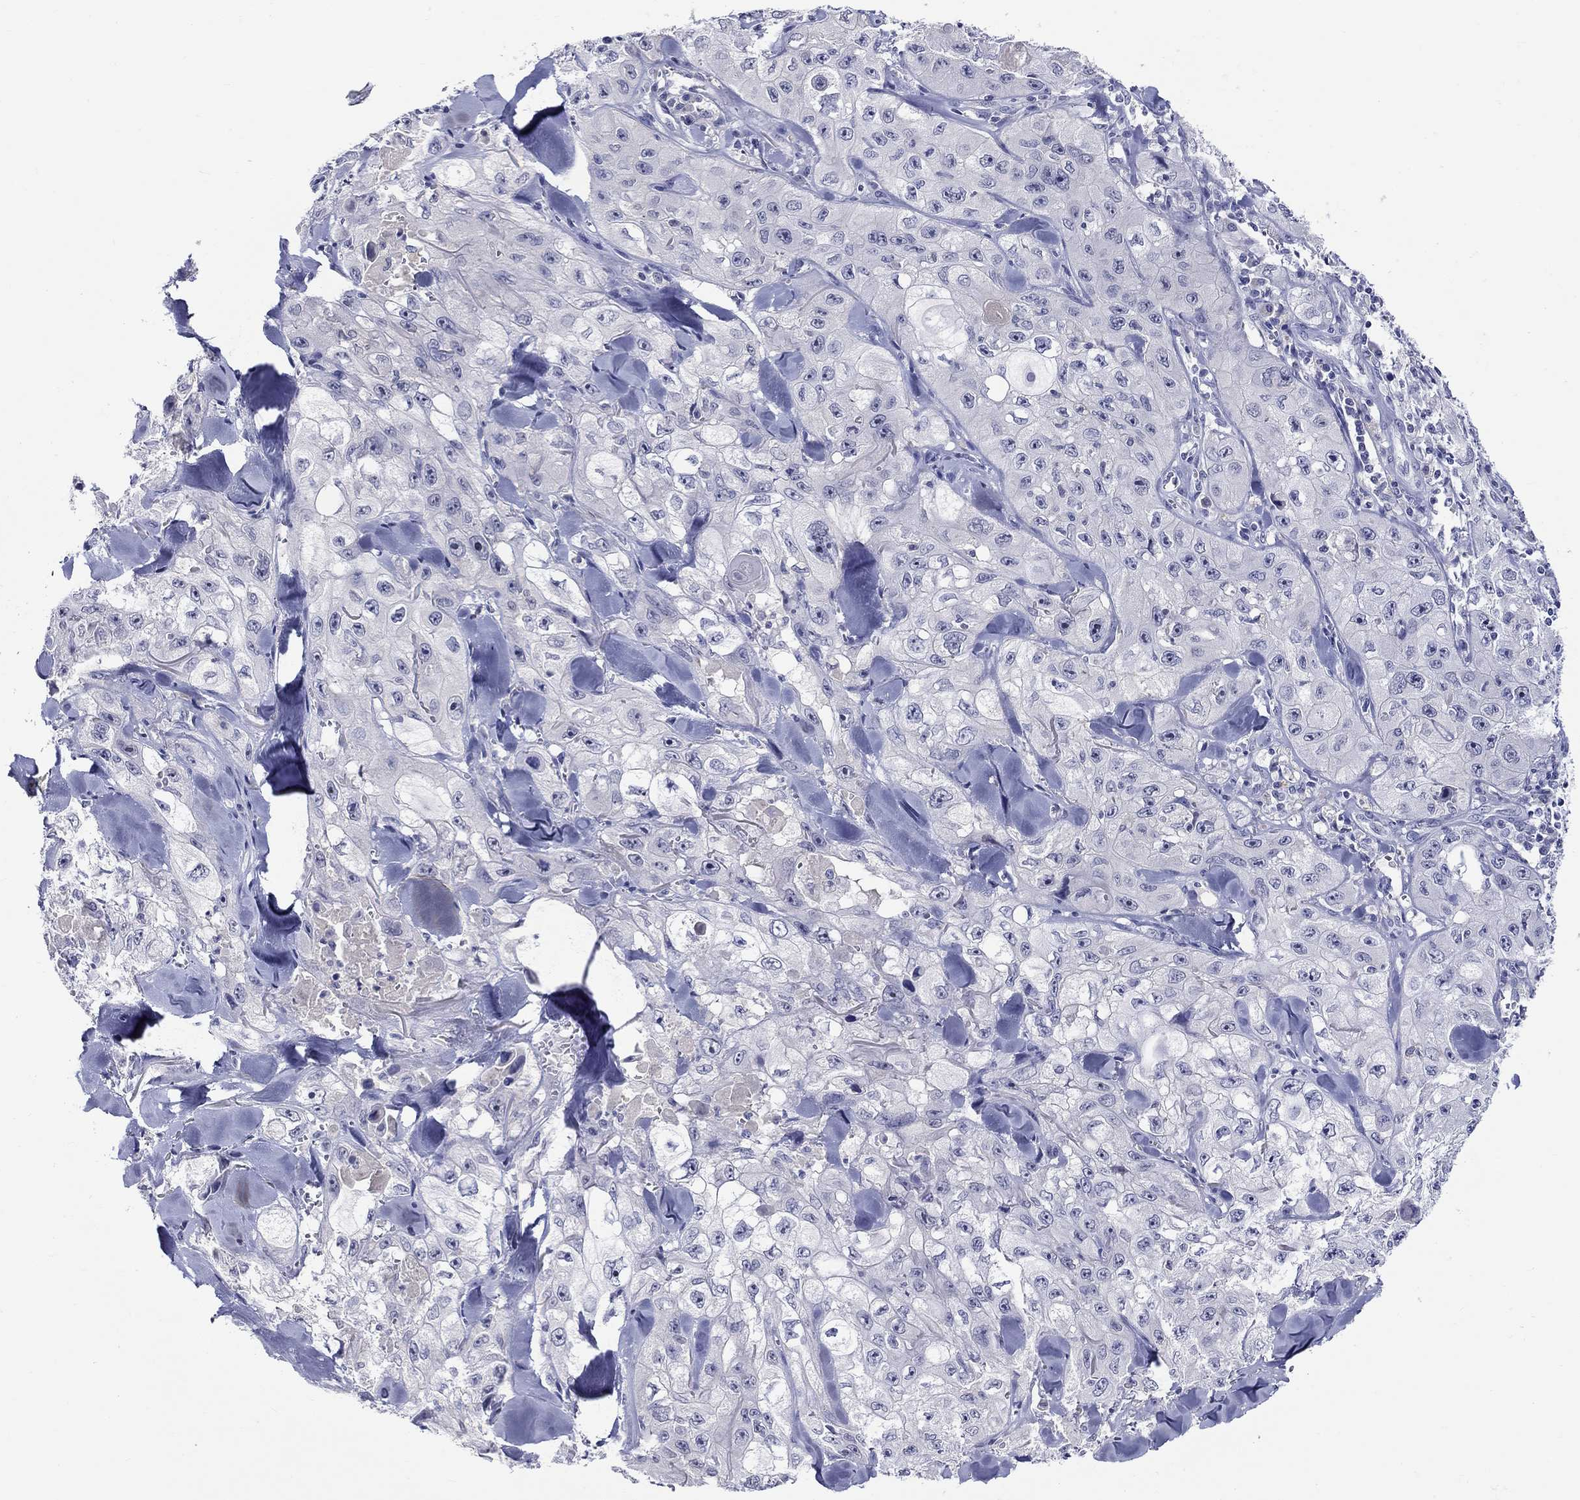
{"staining": {"intensity": "negative", "quantity": "none", "location": "none"}, "tissue": "skin cancer", "cell_type": "Tumor cells", "image_type": "cancer", "snomed": [{"axis": "morphology", "description": "Squamous cell carcinoma, NOS"}, {"axis": "topography", "description": "Skin"}, {"axis": "topography", "description": "Subcutis"}], "caption": "Immunohistochemical staining of skin cancer displays no significant positivity in tumor cells.", "gene": "SLC30A3", "patient": {"sex": "male", "age": 73}}